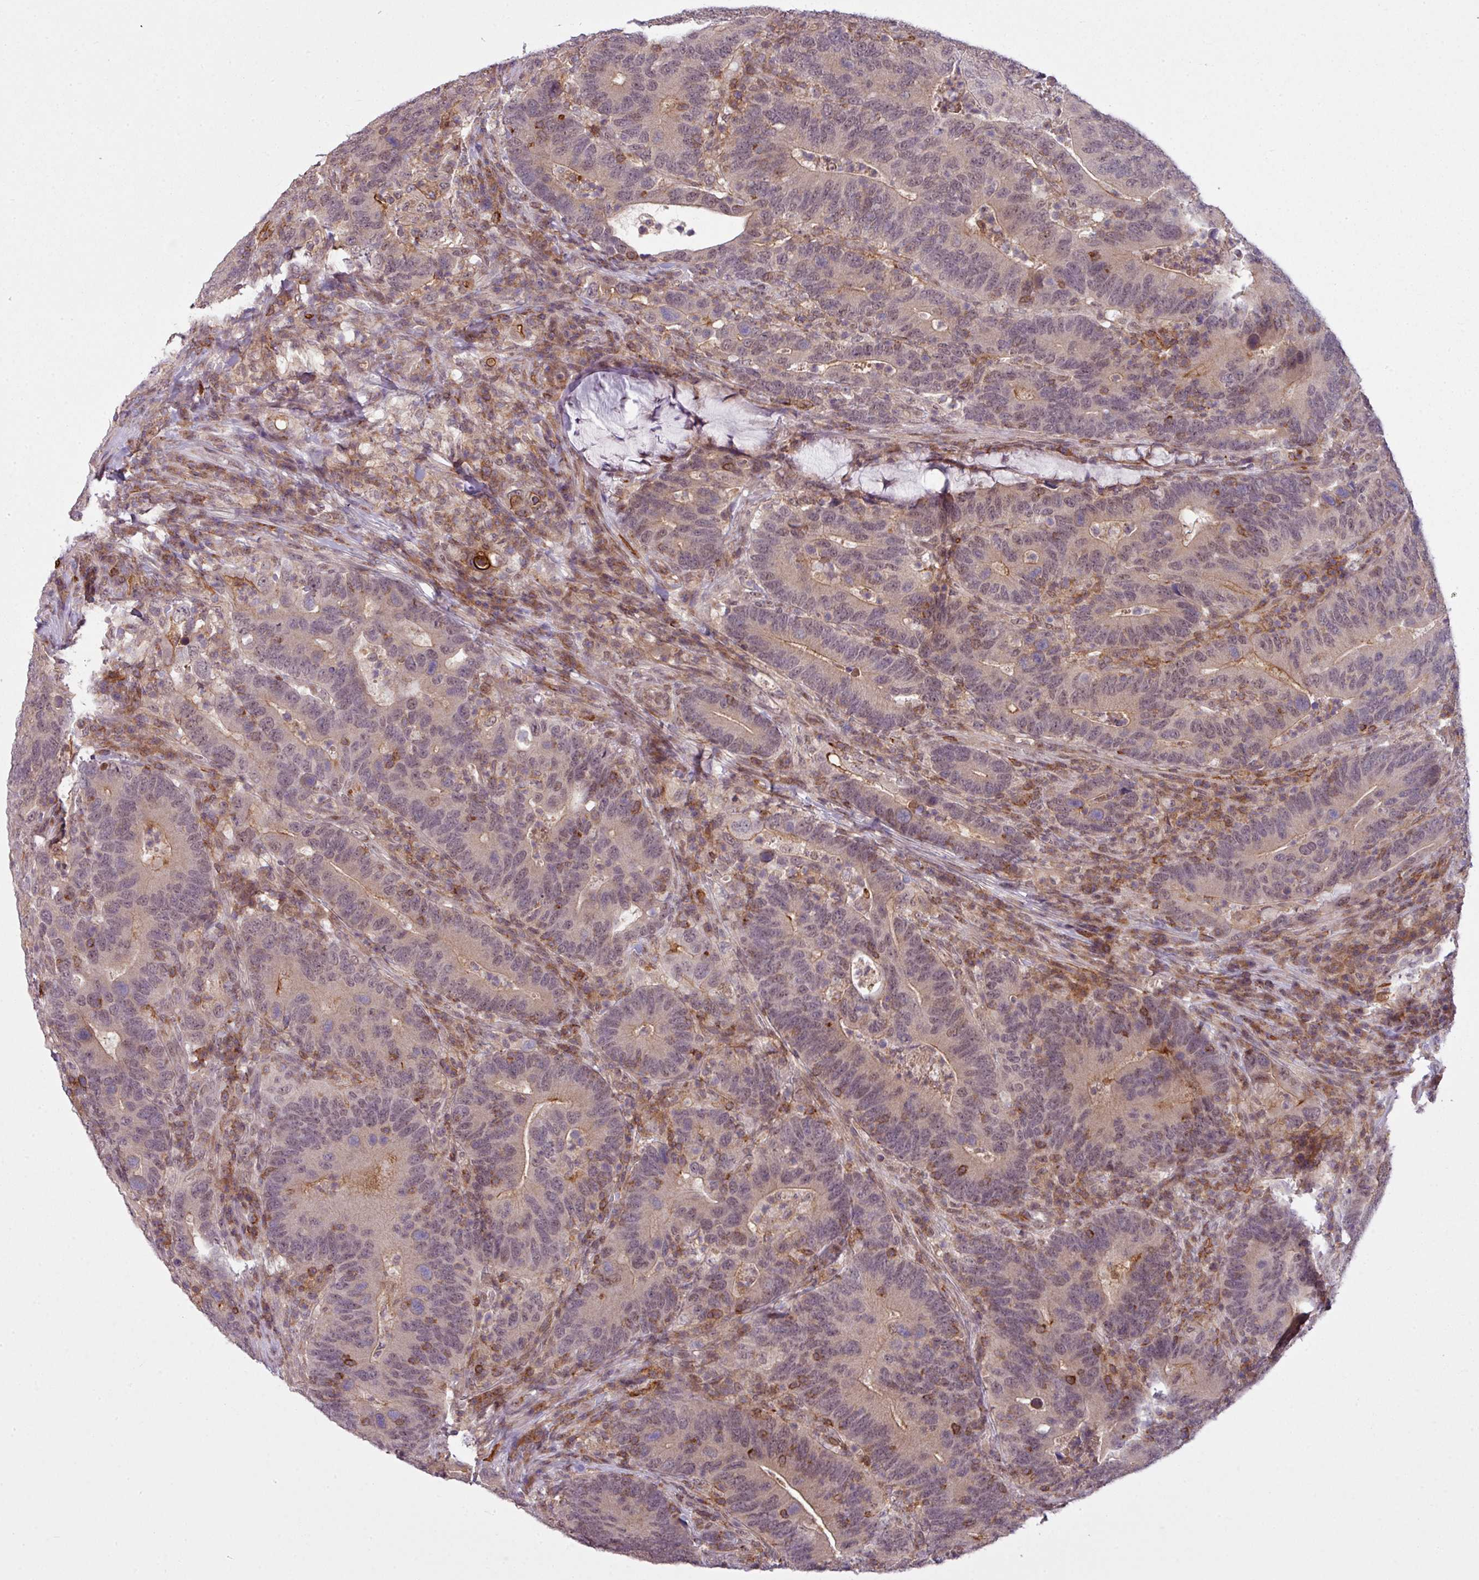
{"staining": {"intensity": "weak", "quantity": "<25%", "location": "nuclear"}, "tissue": "colorectal cancer", "cell_type": "Tumor cells", "image_type": "cancer", "snomed": [{"axis": "morphology", "description": "Adenocarcinoma, NOS"}, {"axis": "topography", "description": "Colon"}], "caption": "Immunohistochemistry (IHC) micrograph of human colorectal cancer (adenocarcinoma) stained for a protein (brown), which displays no staining in tumor cells.", "gene": "ZC2HC1C", "patient": {"sex": "female", "age": 66}}